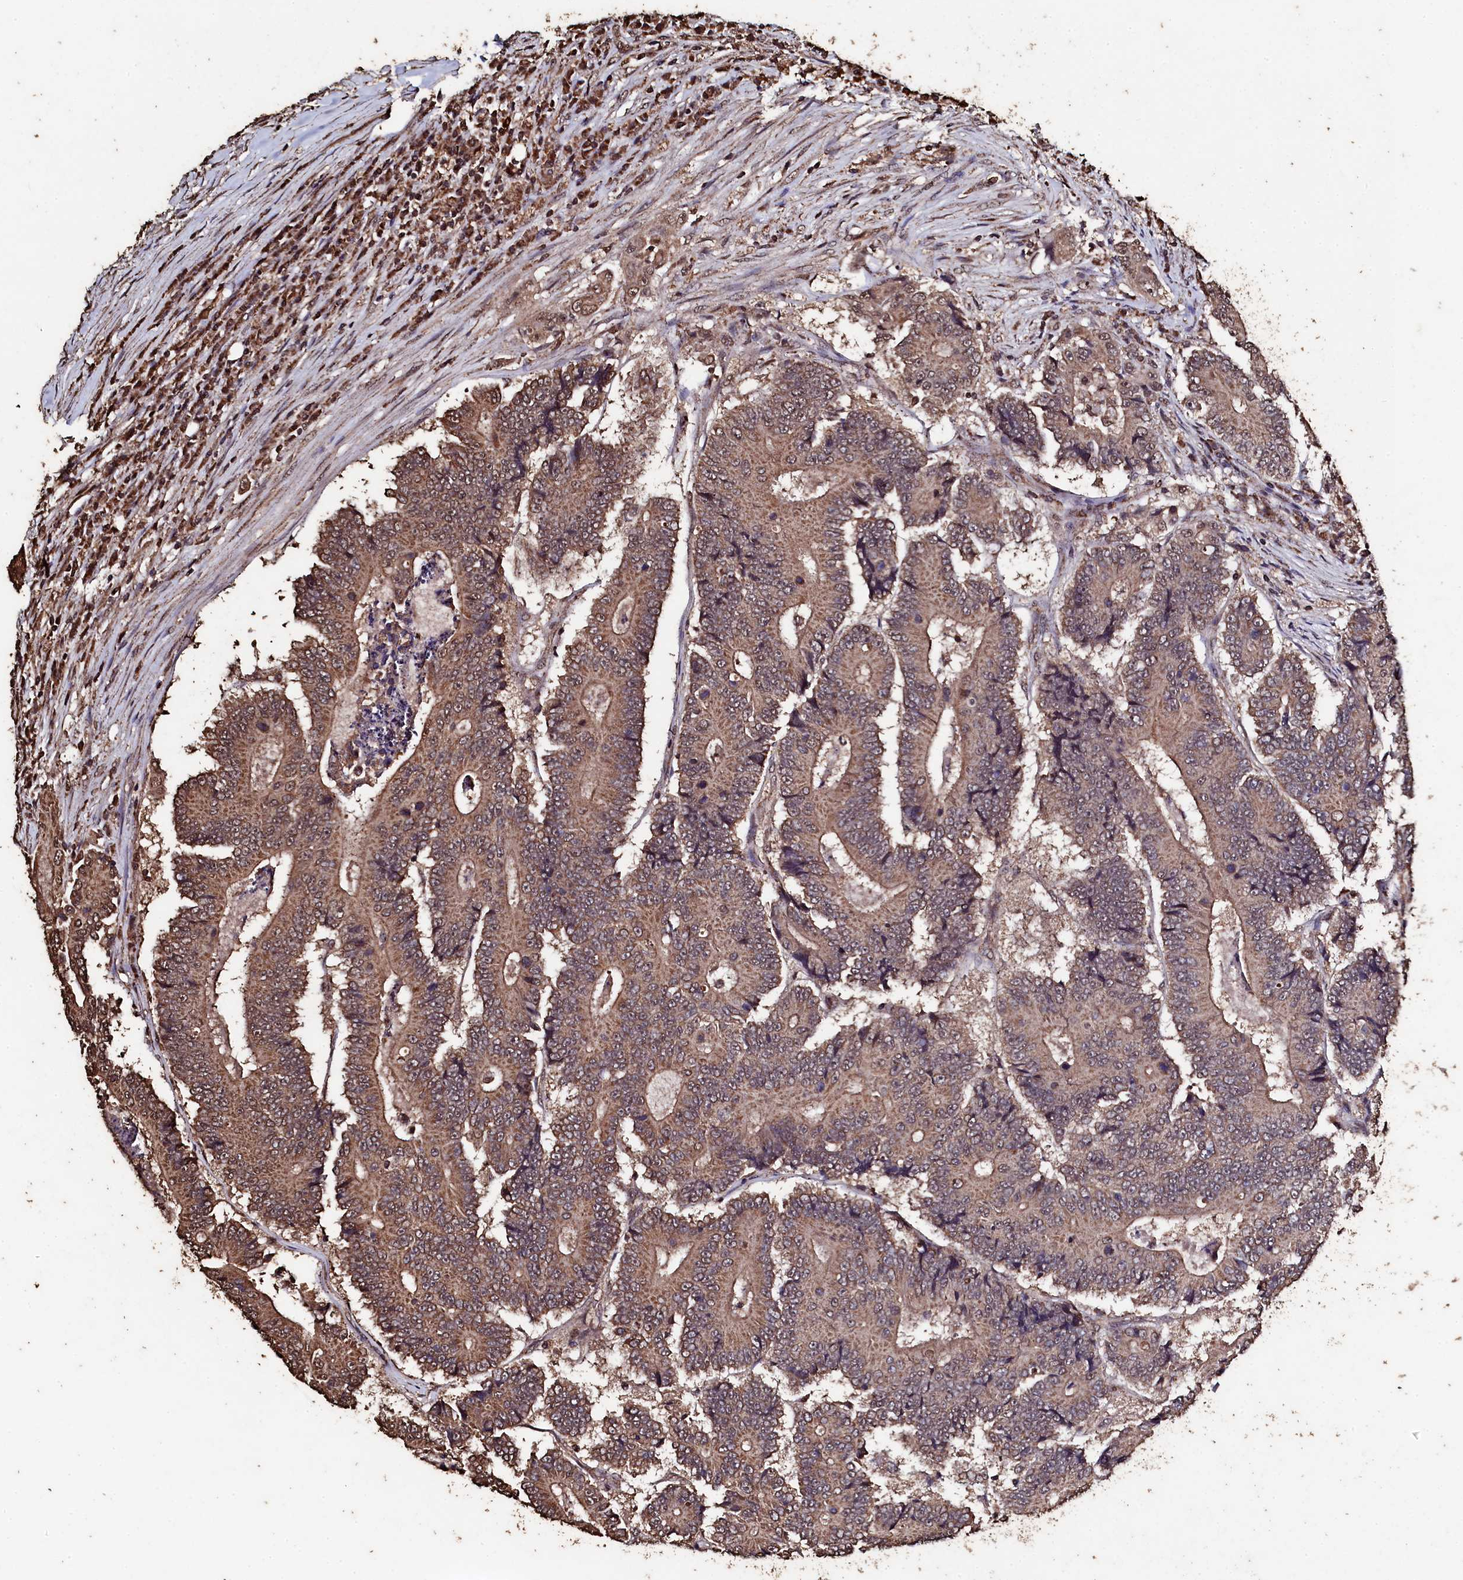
{"staining": {"intensity": "moderate", "quantity": ">75%", "location": "cytoplasmic/membranous"}, "tissue": "colorectal cancer", "cell_type": "Tumor cells", "image_type": "cancer", "snomed": [{"axis": "morphology", "description": "Adenocarcinoma, NOS"}, {"axis": "topography", "description": "Colon"}], "caption": "Tumor cells display medium levels of moderate cytoplasmic/membranous staining in about >75% of cells in colorectal cancer.", "gene": "FAAP24", "patient": {"sex": "male", "age": 83}}